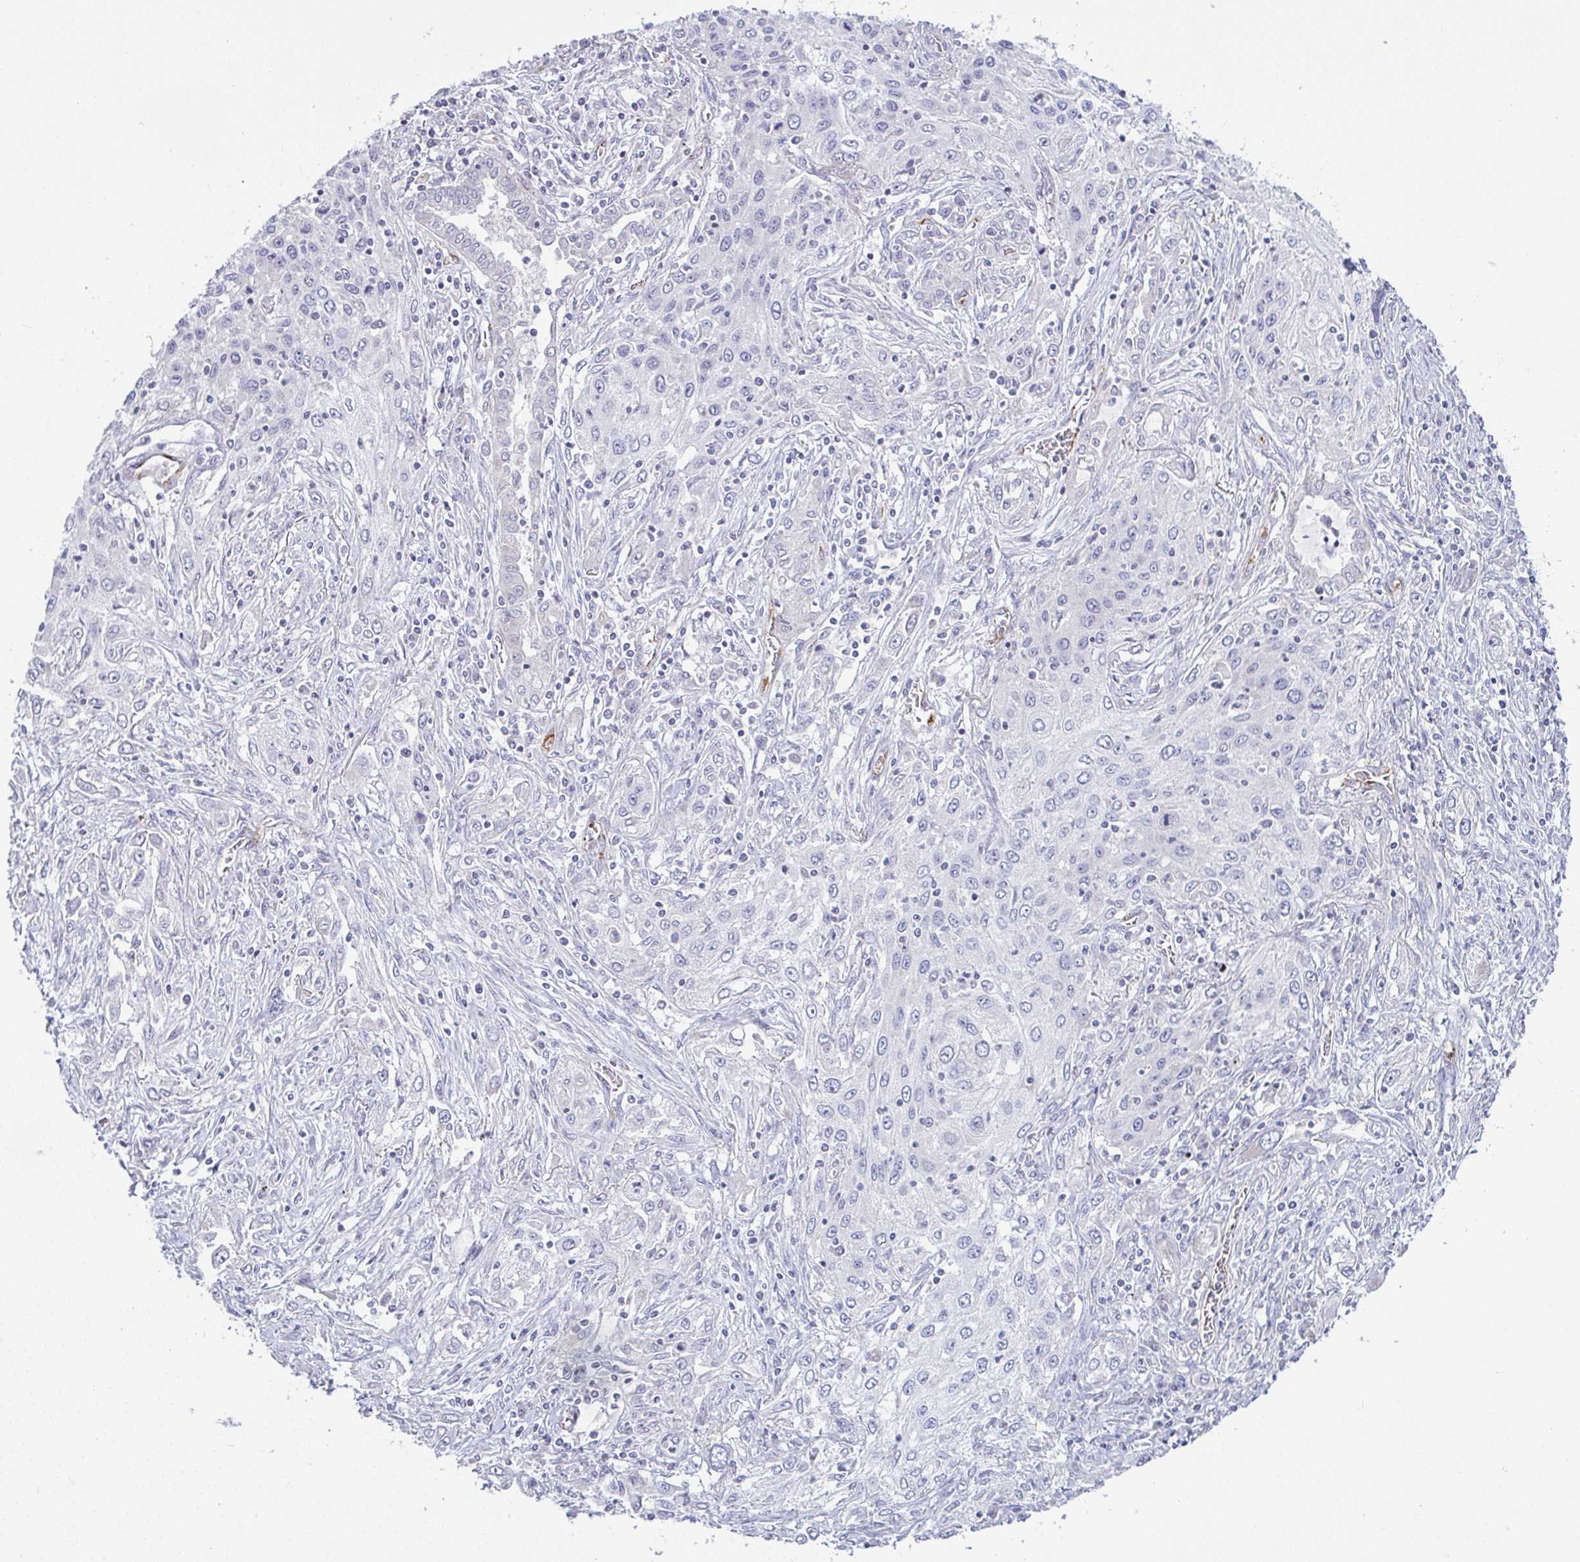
{"staining": {"intensity": "negative", "quantity": "none", "location": "none"}, "tissue": "lung cancer", "cell_type": "Tumor cells", "image_type": "cancer", "snomed": [{"axis": "morphology", "description": "Squamous cell carcinoma, NOS"}, {"axis": "topography", "description": "Lung"}], "caption": "Immunohistochemistry image of squamous cell carcinoma (lung) stained for a protein (brown), which reveals no positivity in tumor cells.", "gene": "PLCD4", "patient": {"sex": "female", "age": 69}}